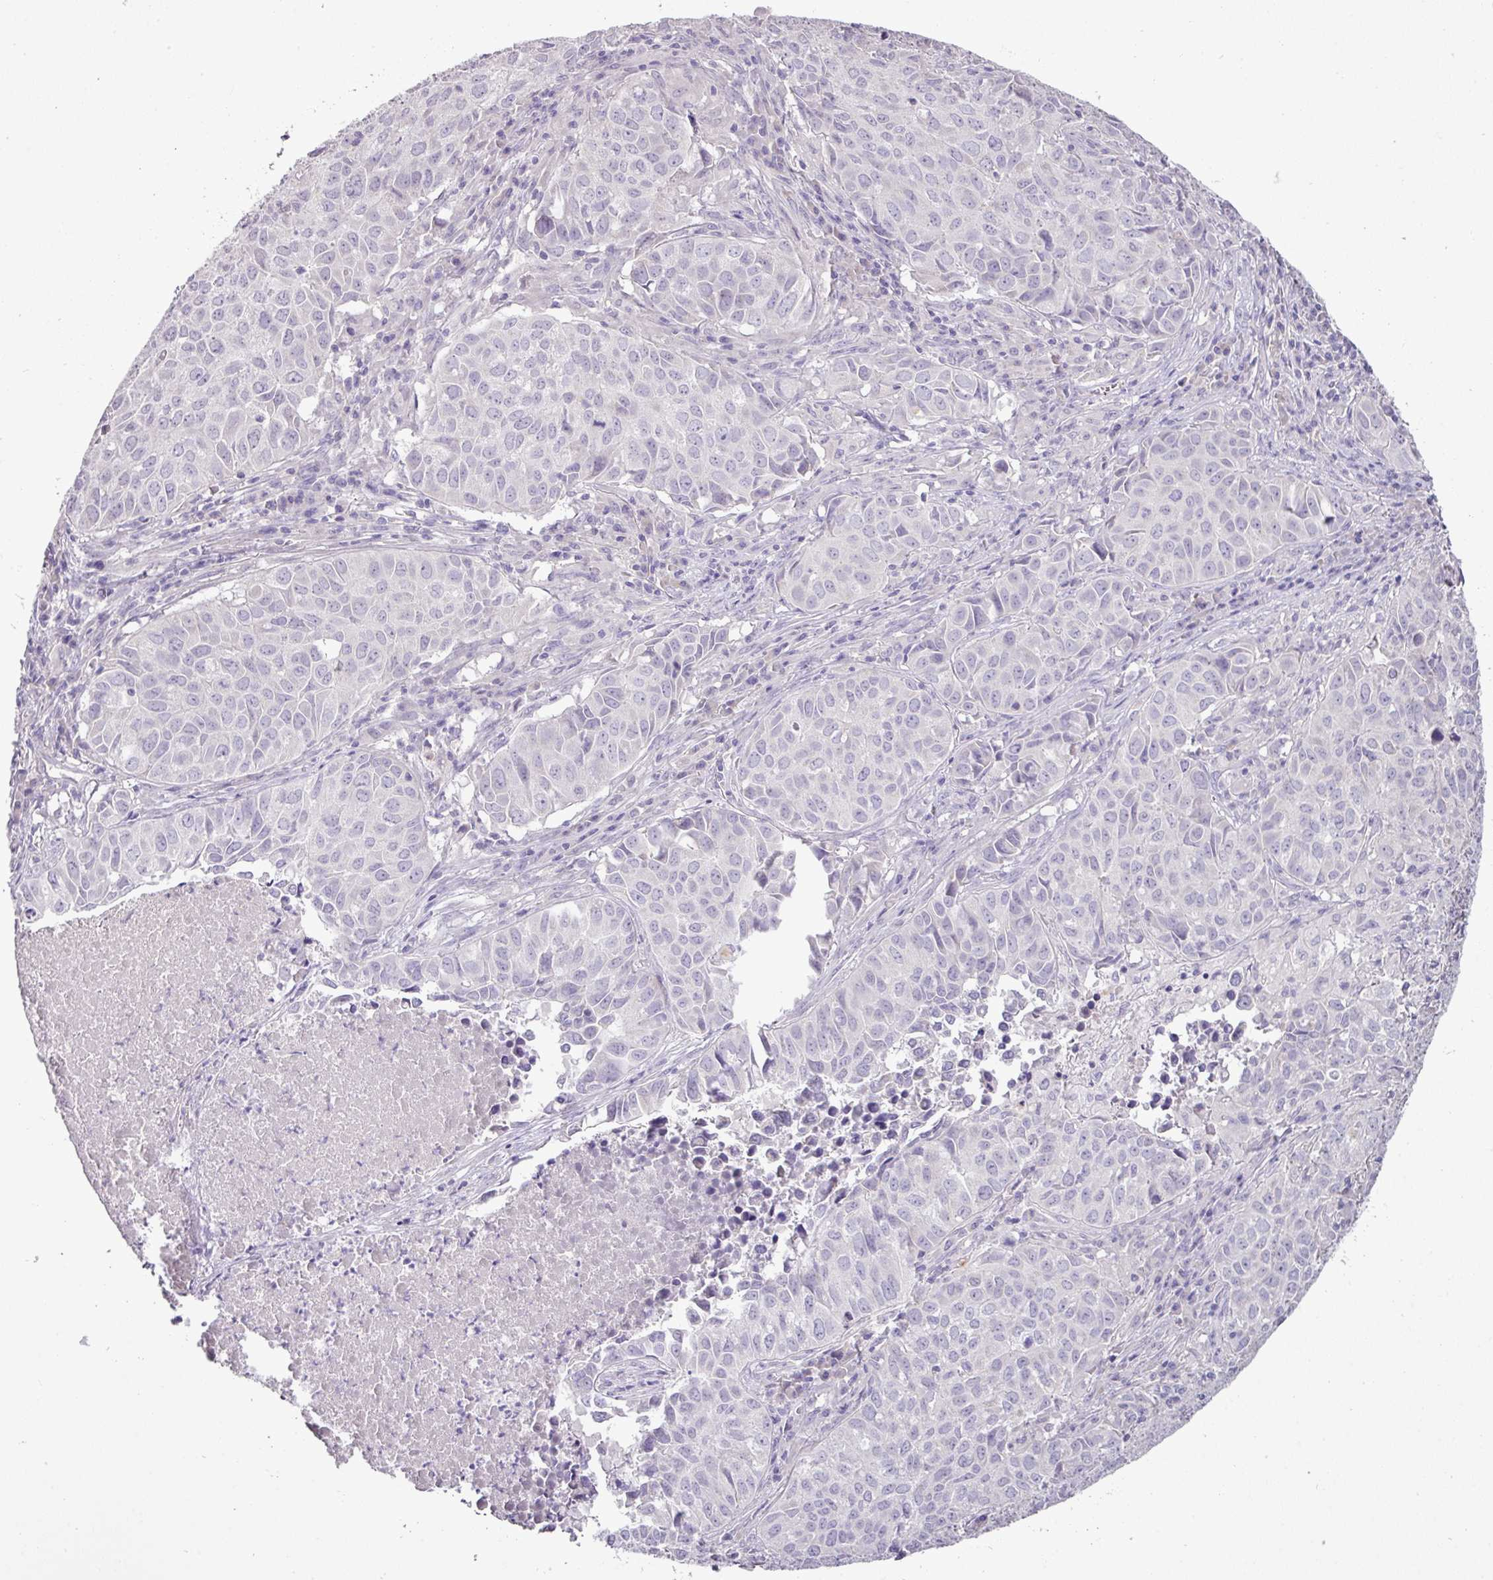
{"staining": {"intensity": "negative", "quantity": "none", "location": "none"}, "tissue": "lung cancer", "cell_type": "Tumor cells", "image_type": "cancer", "snomed": [{"axis": "morphology", "description": "Adenocarcinoma, NOS"}, {"axis": "topography", "description": "Lung"}], "caption": "IHC of lung adenocarcinoma displays no expression in tumor cells. Nuclei are stained in blue.", "gene": "BRINP2", "patient": {"sex": "female", "age": 50}}